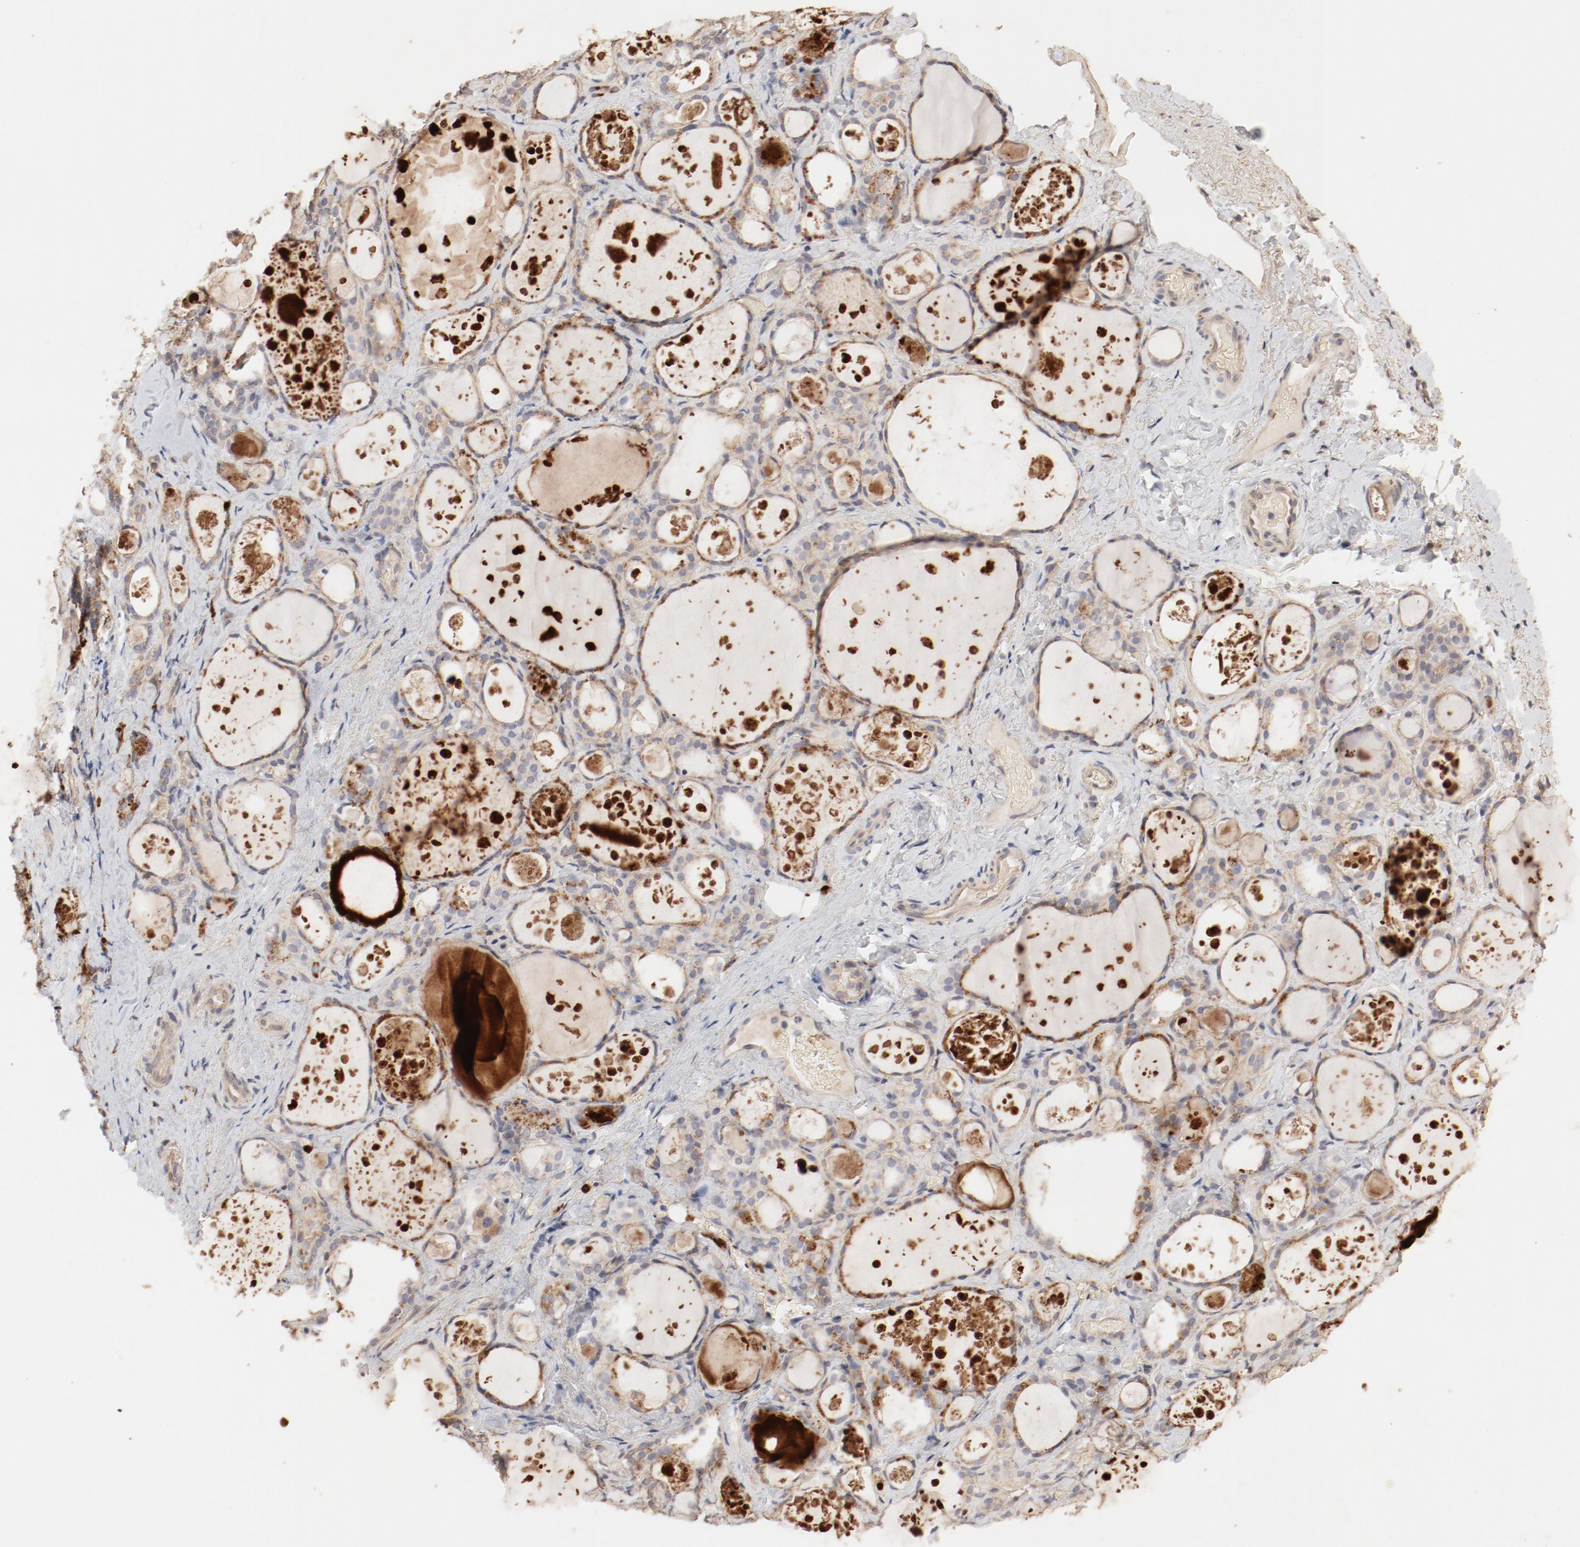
{"staining": {"intensity": "weak", "quantity": ">75%", "location": "cytoplasmic/membranous"}, "tissue": "thyroid gland", "cell_type": "Glandular cells", "image_type": "normal", "snomed": [{"axis": "morphology", "description": "Normal tissue, NOS"}, {"axis": "topography", "description": "Thyroid gland"}], "caption": "Glandular cells show low levels of weak cytoplasmic/membranous positivity in approximately >75% of cells in unremarkable thyroid gland. The protein is stained brown, and the nuclei are stained in blue (DAB (3,3'-diaminobenzidine) IHC with brightfield microscopy, high magnification).", "gene": "IL3RA", "patient": {"sex": "female", "age": 75}}